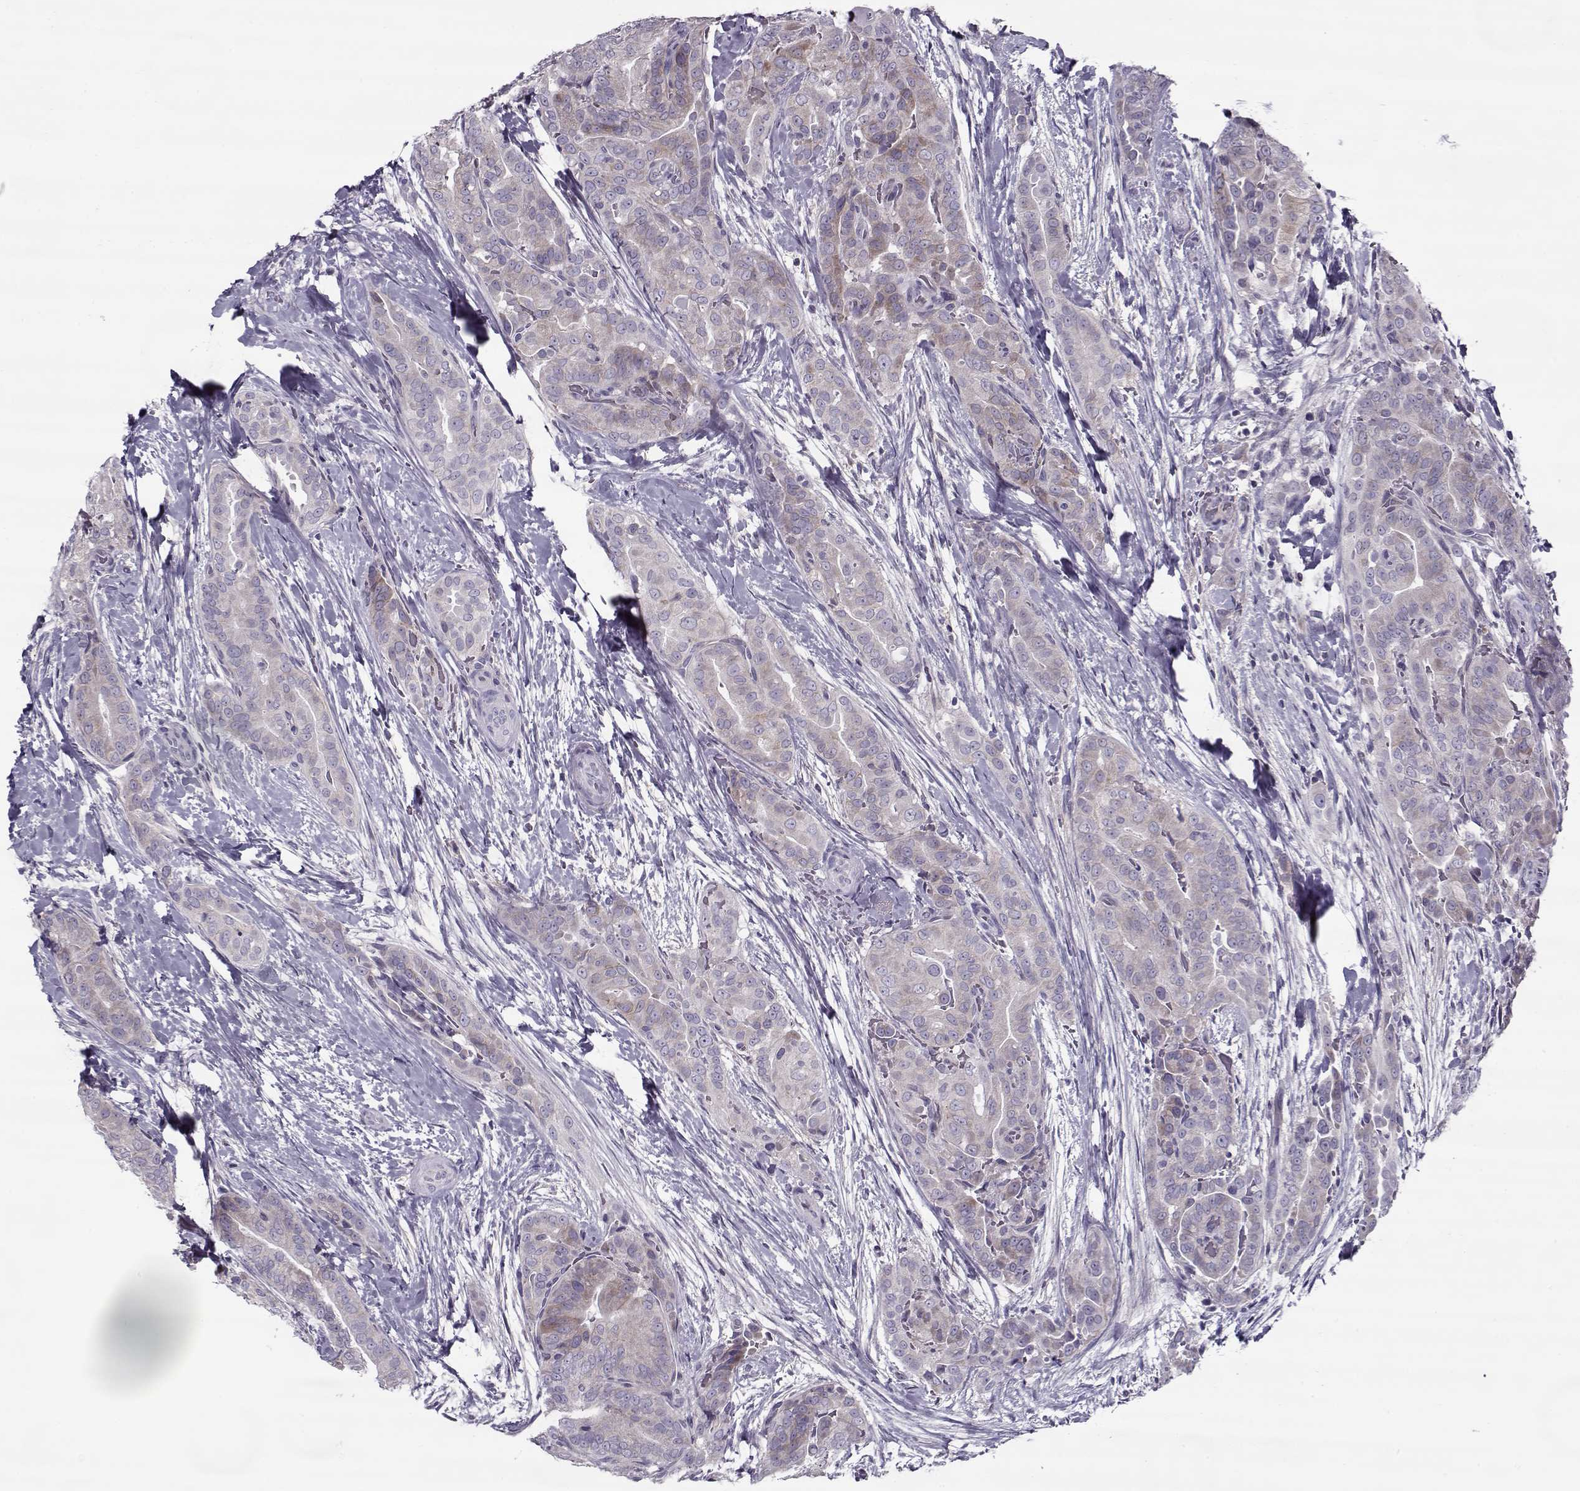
{"staining": {"intensity": "weak", "quantity": "25%-75%", "location": "cytoplasmic/membranous"}, "tissue": "thyroid cancer", "cell_type": "Tumor cells", "image_type": "cancer", "snomed": [{"axis": "morphology", "description": "Papillary adenocarcinoma, NOS"}, {"axis": "topography", "description": "Thyroid gland"}], "caption": "Protein staining displays weak cytoplasmic/membranous expression in approximately 25%-75% of tumor cells in thyroid cancer (papillary adenocarcinoma). The staining was performed using DAB (3,3'-diaminobenzidine), with brown indicating positive protein expression. Nuclei are stained blue with hematoxylin.", "gene": "PP2D1", "patient": {"sex": "male", "age": 61}}